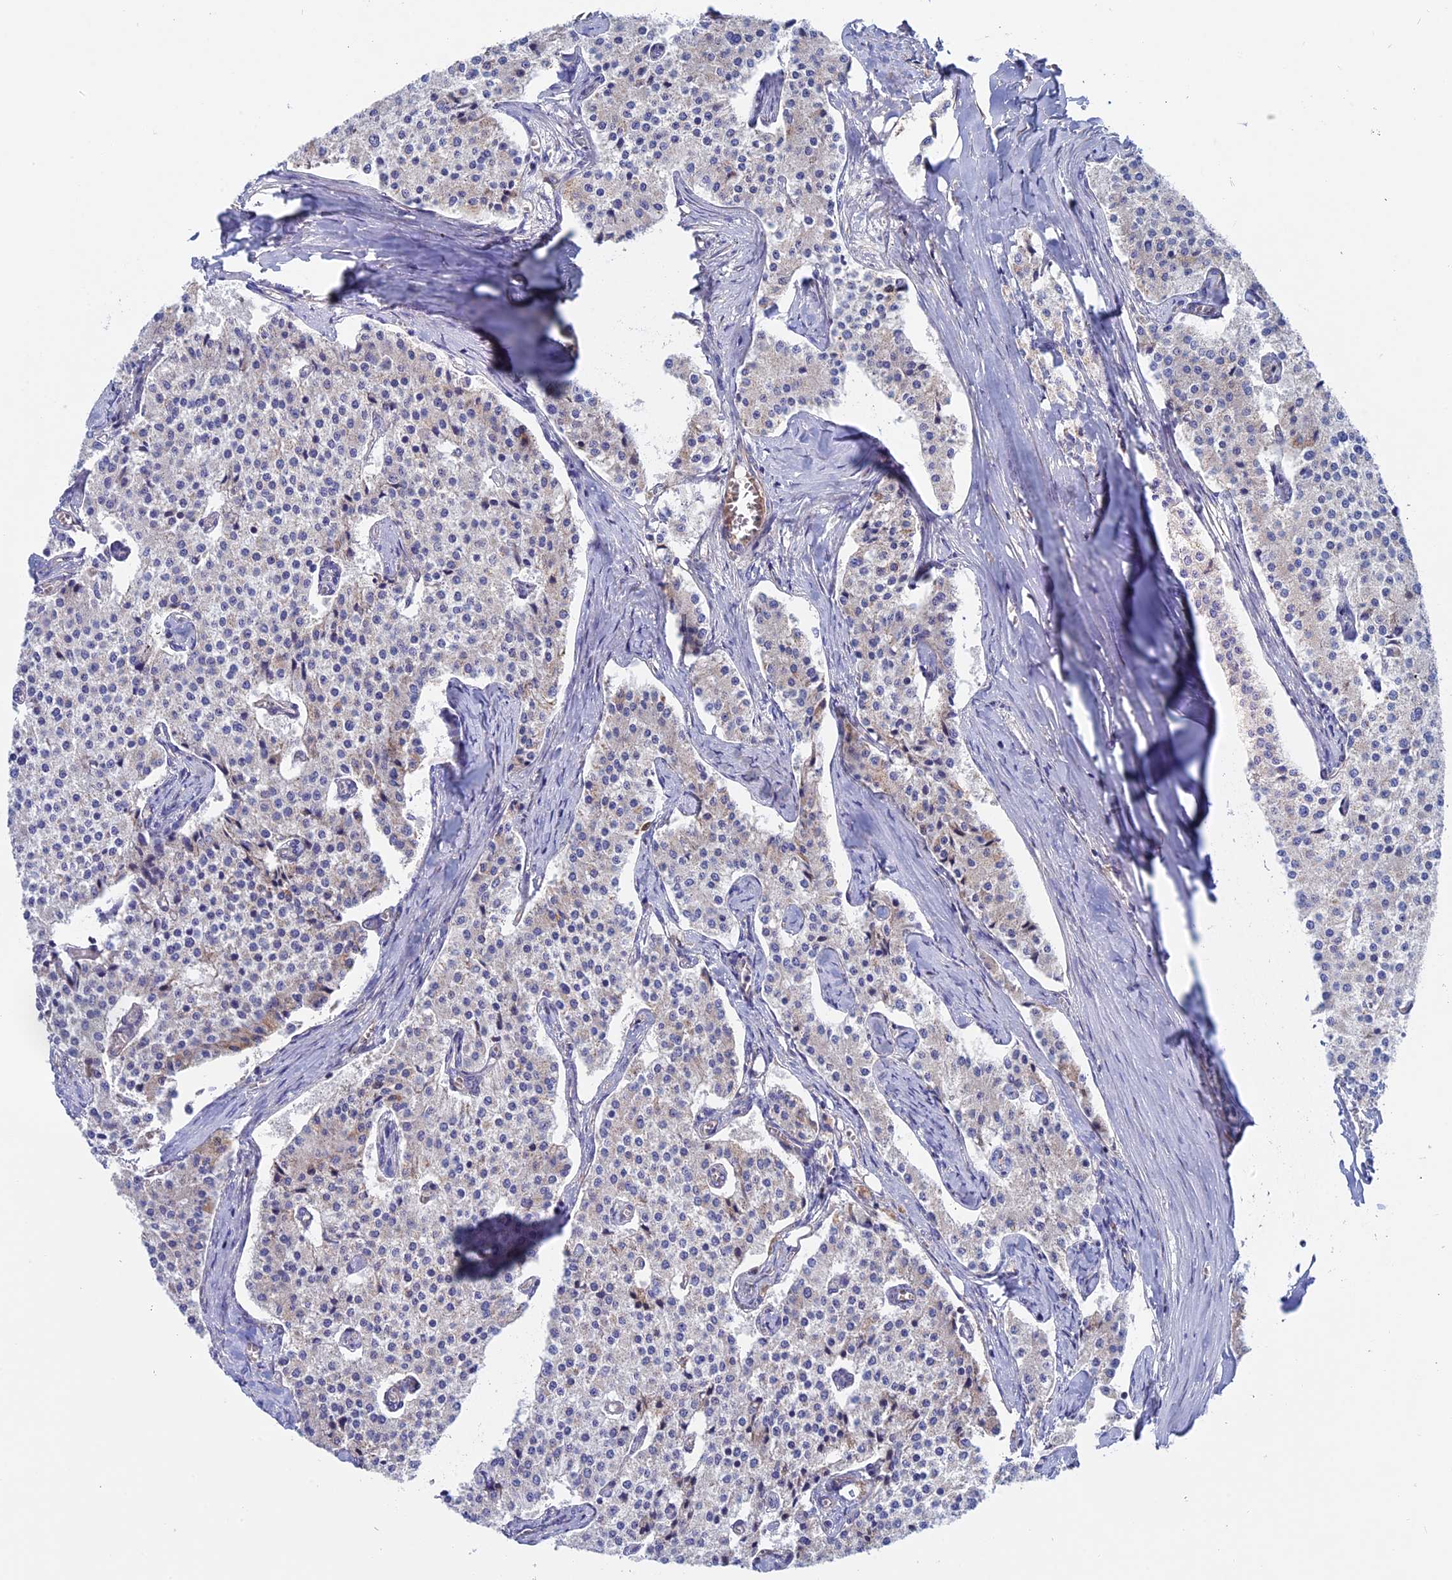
{"staining": {"intensity": "negative", "quantity": "none", "location": "none"}, "tissue": "carcinoid", "cell_type": "Tumor cells", "image_type": "cancer", "snomed": [{"axis": "morphology", "description": "Carcinoid, malignant, NOS"}, {"axis": "topography", "description": "Colon"}], "caption": "DAB immunohistochemical staining of carcinoid (malignant) displays no significant expression in tumor cells.", "gene": "SLC15A5", "patient": {"sex": "female", "age": 52}}